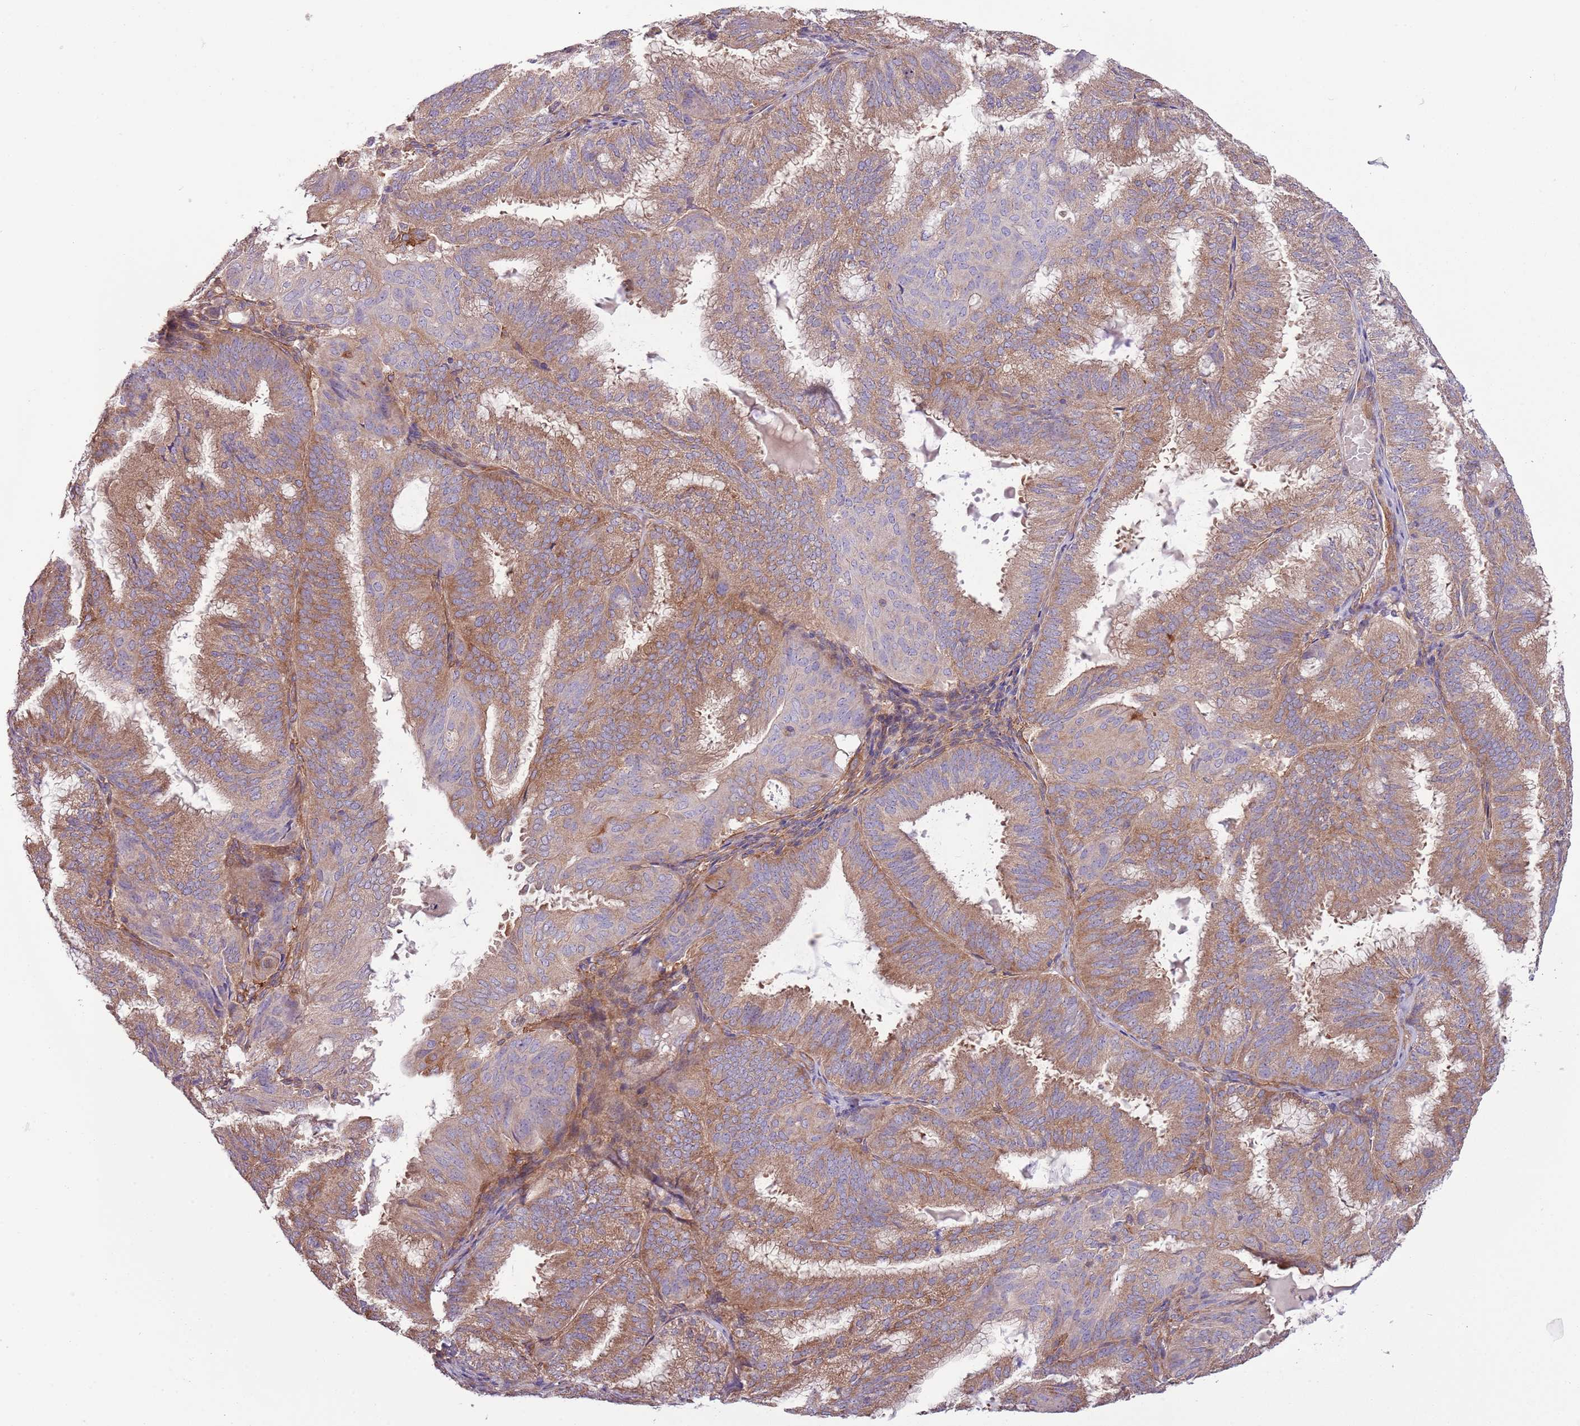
{"staining": {"intensity": "moderate", "quantity": ">75%", "location": "cytoplasmic/membranous"}, "tissue": "endometrial cancer", "cell_type": "Tumor cells", "image_type": "cancer", "snomed": [{"axis": "morphology", "description": "Adenocarcinoma, NOS"}, {"axis": "topography", "description": "Endometrium"}], "caption": "Brown immunohistochemical staining in endometrial cancer (adenocarcinoma) demonstrates moderate cytoplasmic/membranous staining in about >75% of tumor cells. (DAB IHC with brightfield microscopy, high magnification).", "gene": "LPIN2", "patient": {"sex": "female", "age": 49}}